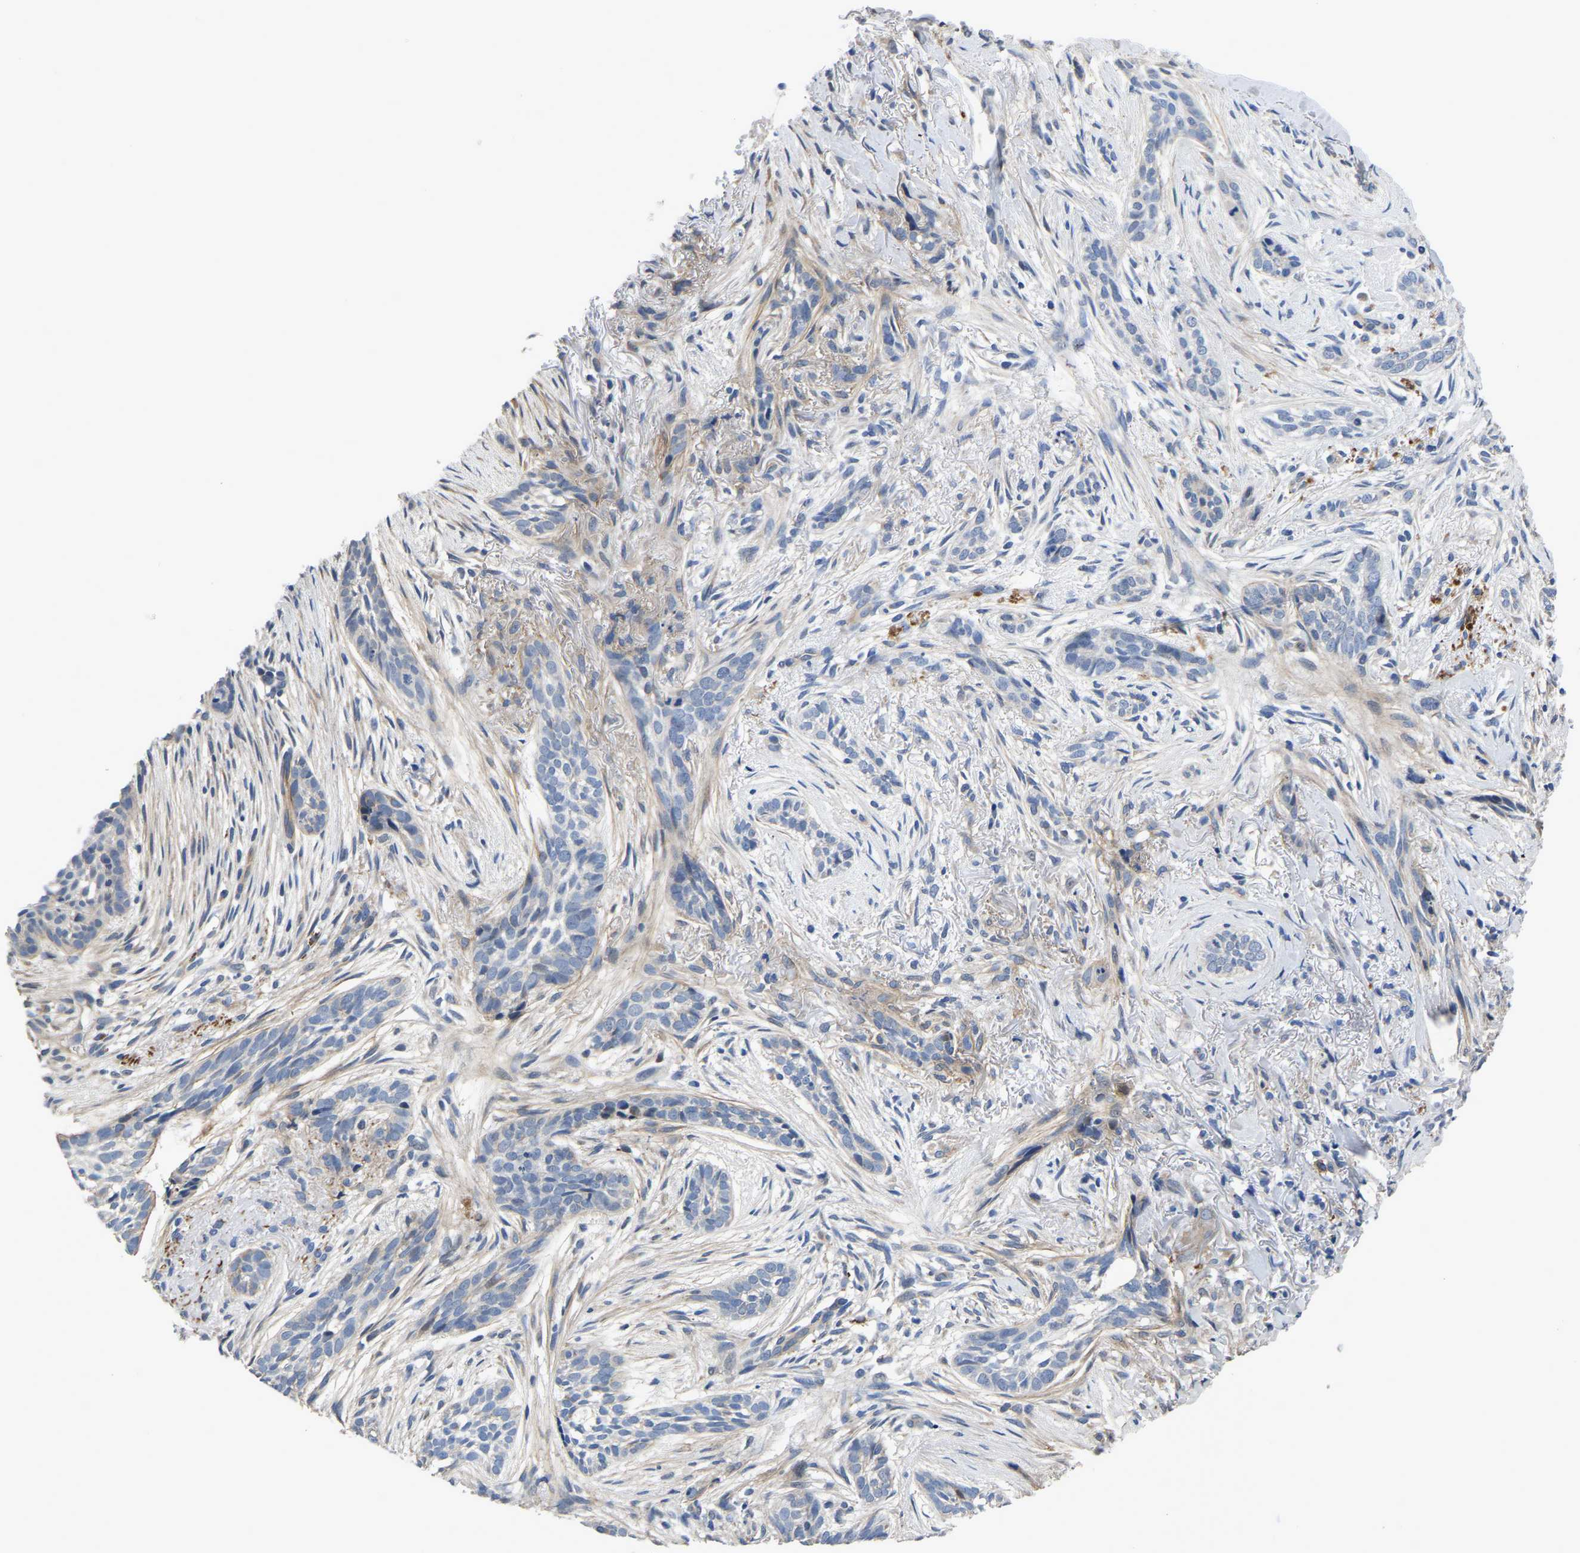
{"staining": {"intensity": "negative", "quantity": "none", "location": "none"}, "tissue": "skin cancer", "cell_type": "Tumor cells", "image_type": "cancer", "snomed": [{"axis": "morphology", "description": "Basal cell carcinoma"}, {"axis": "topography", "description": "Skin"}], "caption": "IHC photomicrograph of skin basal cell carcinoma stained for a protein (brown), which reveals no positivity in tumor cells. (DAB (3,3'-diaminobenzidine) IHC with hematoxylin counter stain).", "gene": "PDLIM7", "patient": {"sex": "female", "age": 88}}